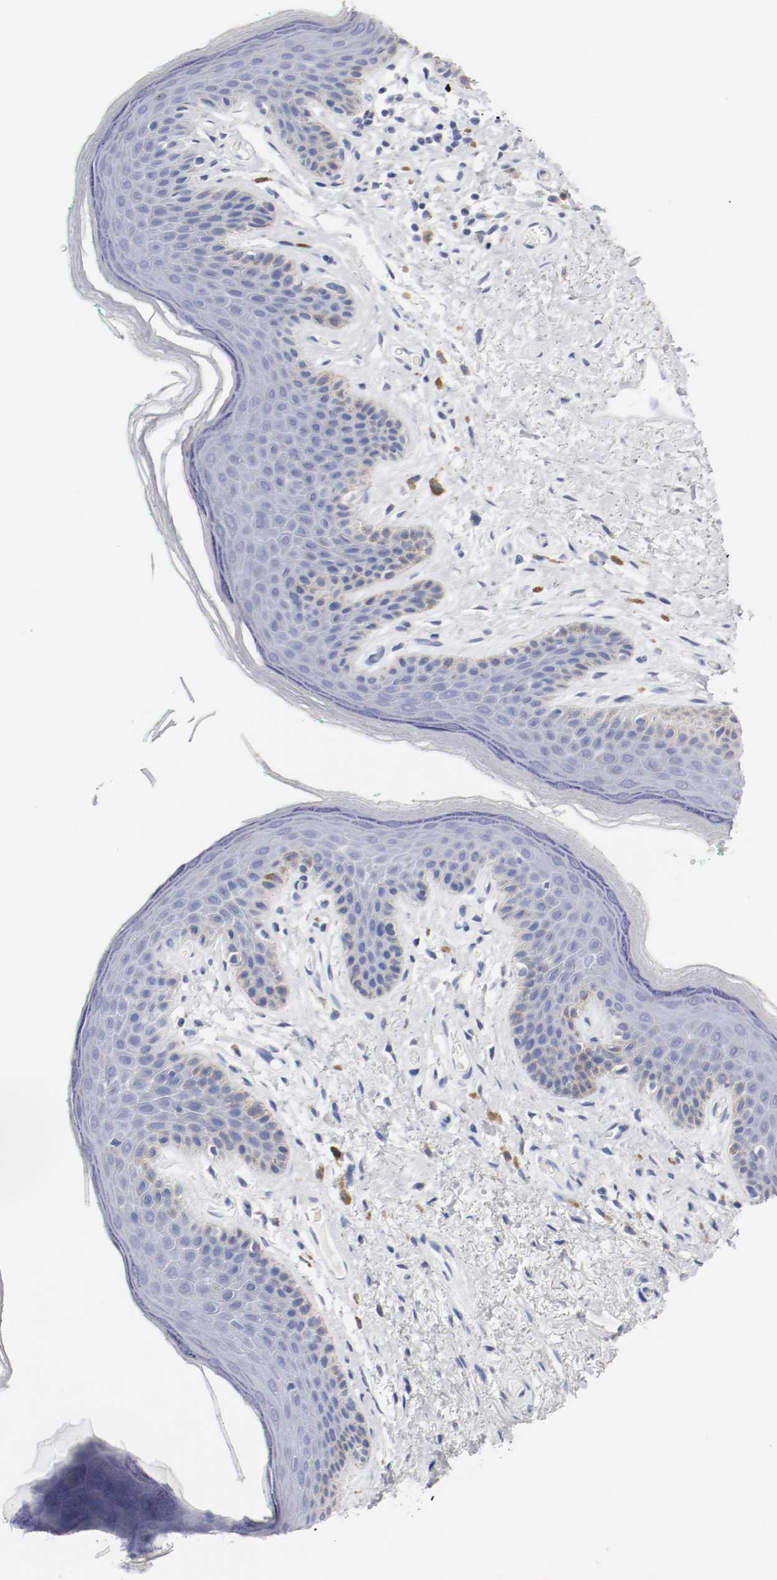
{"staining": {"intensity": "negative", "quantity": "none", "location": "none"}, "tissue": "skin", "cell_type": "Epidermal cells", "image_type": "normal", "snomed": [{"axis": "morphology", "description": "Normal tissue, NOS"}, {"axis": "topography", "description": "Anal"}], "caption": "Protein analysis of benign skin reveals no significant positivity in epidermal cells. (Brightfield microscopy of DAB (3,3'-diaminobenzidine) immunohistochemistry at high magnification).", "gene": "GAD1", "patient": {"sex": "male", "age": 74}}